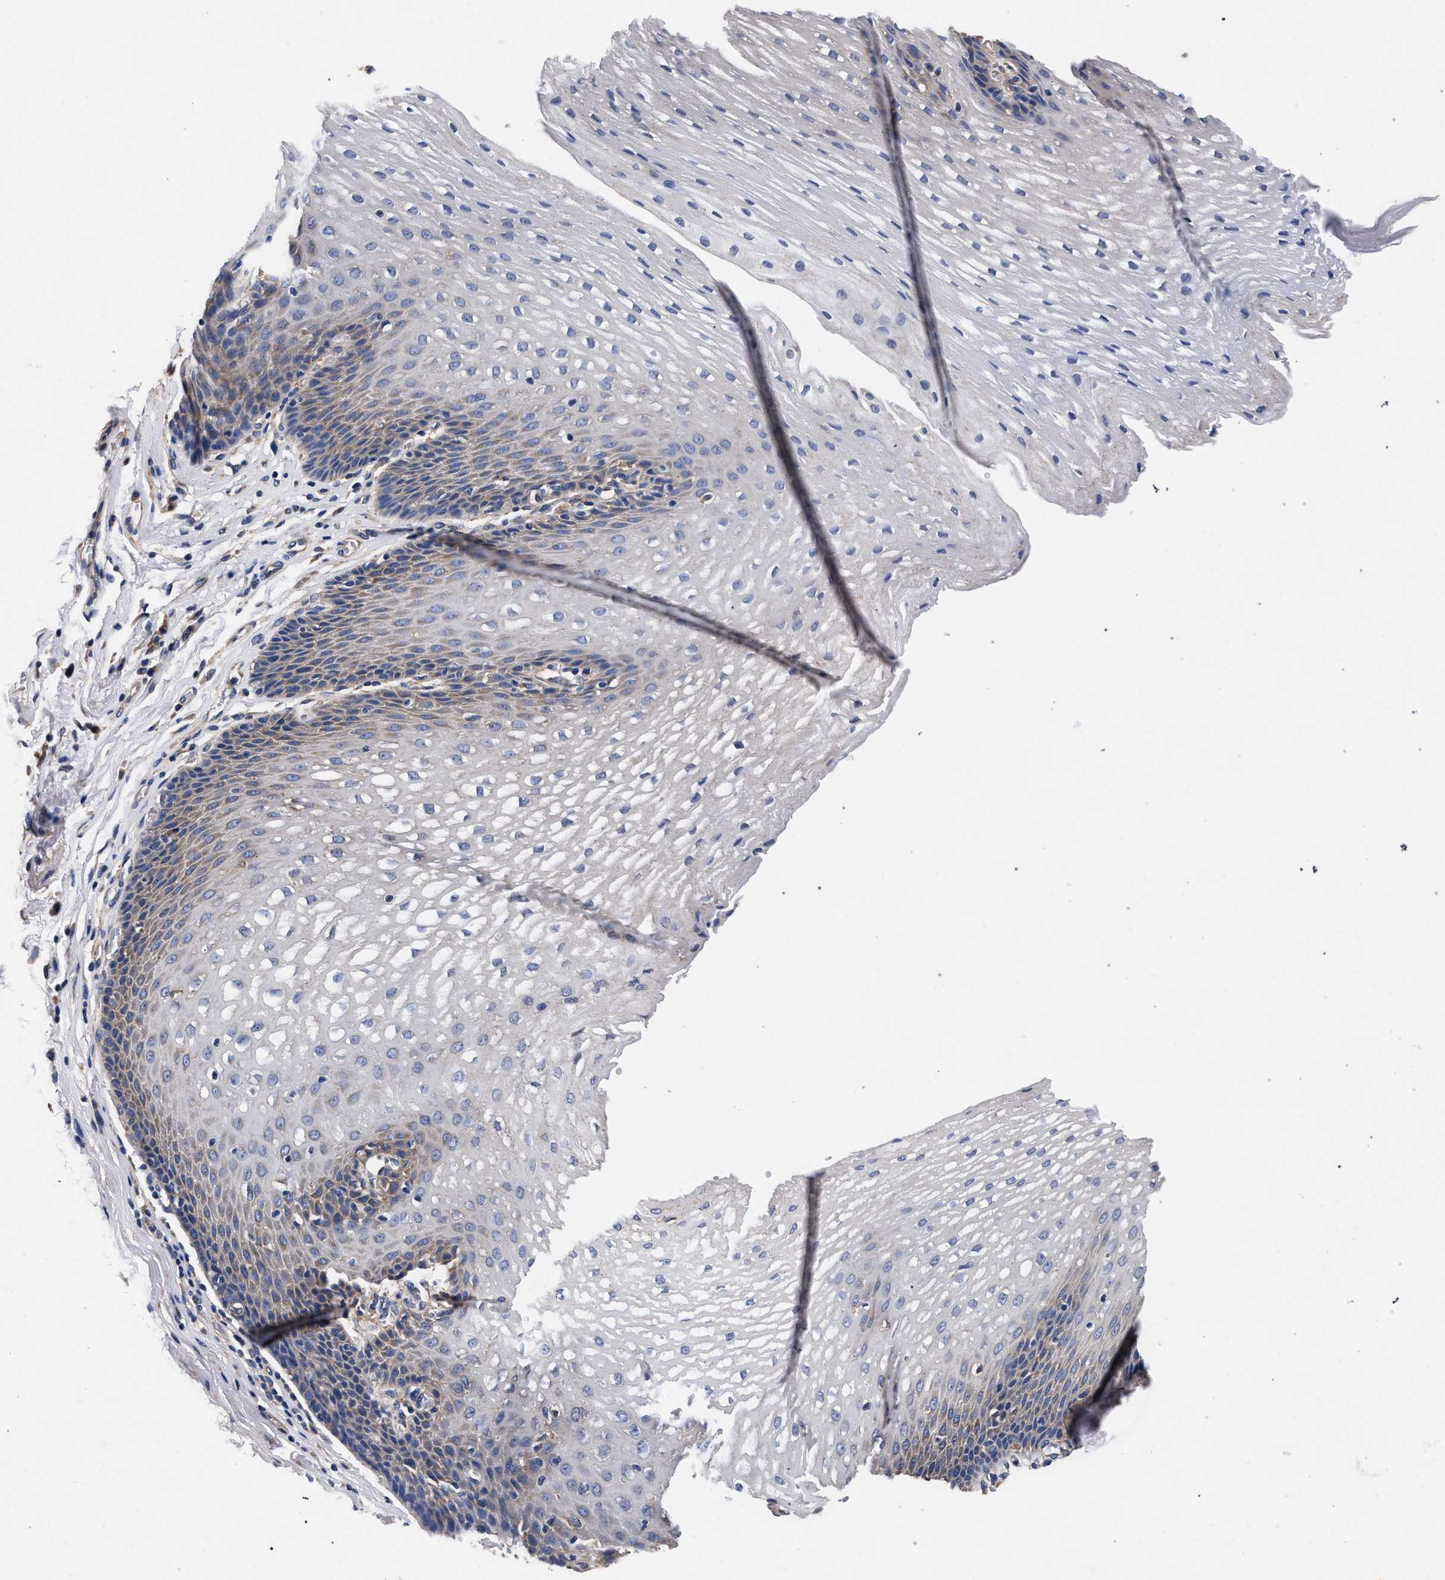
{"staining": {"intensity": "weak", "quantity": "<25%", "location": "cytoplasmic/membranous"}, "tissue": "esophagus", "cell_type": "Squamous epithelial cells", "image_type": "normal", "snomed": [{"axis": "morphology", "description": "Normal tissue, NOS"}, {"axis": "topography", "description": "Esophagus"}], "caption": "Immunohistochemical staining of benign esophagus exhibits no significant staining in squamous epithelial cells.", "gene": "CFAP95", "patient": {"sex": "male", "age": 48}}